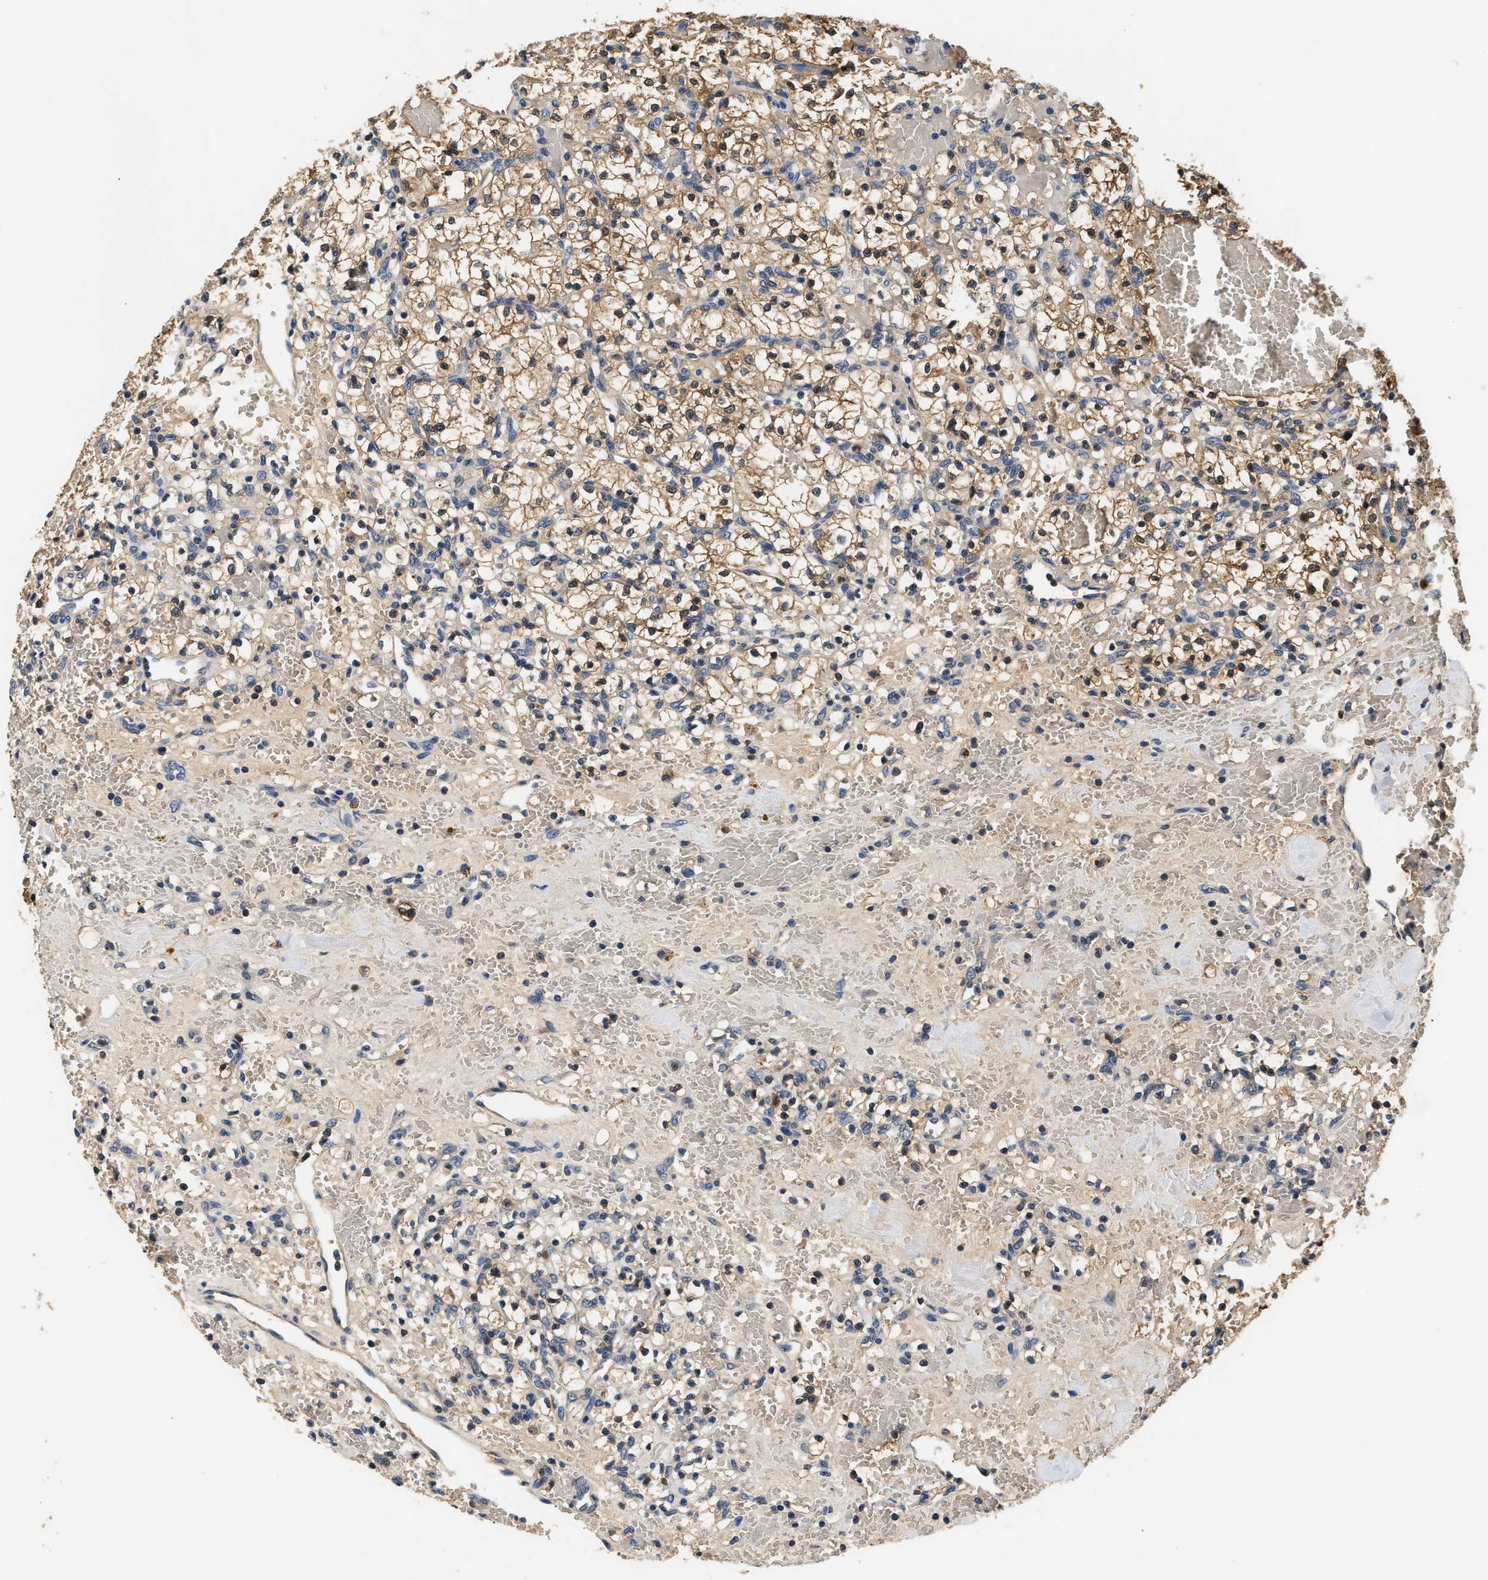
{"staining": {"intensity": "moderate", "quantity": "25%-75%", "location": "cytoplasmic/membranous"}, "tissue": "renal cancer", "cell_type": "Tumor cells", "image_type": "cancer", "snomed": [{"axis": "morphology", "description": "Adenocarcinoma, NOS"}, {"axis": "topography", "description": "Kidney"}], "caption": "Renal cancer (adenocarcinoma) was stained to show a protein in brown. There is medium levels of moderate cytoplasmic/membranous expression in approximately 25%-75% of tumor cells.", "gene": "GPI", "patient": {"sex": "female", "age": 54}}